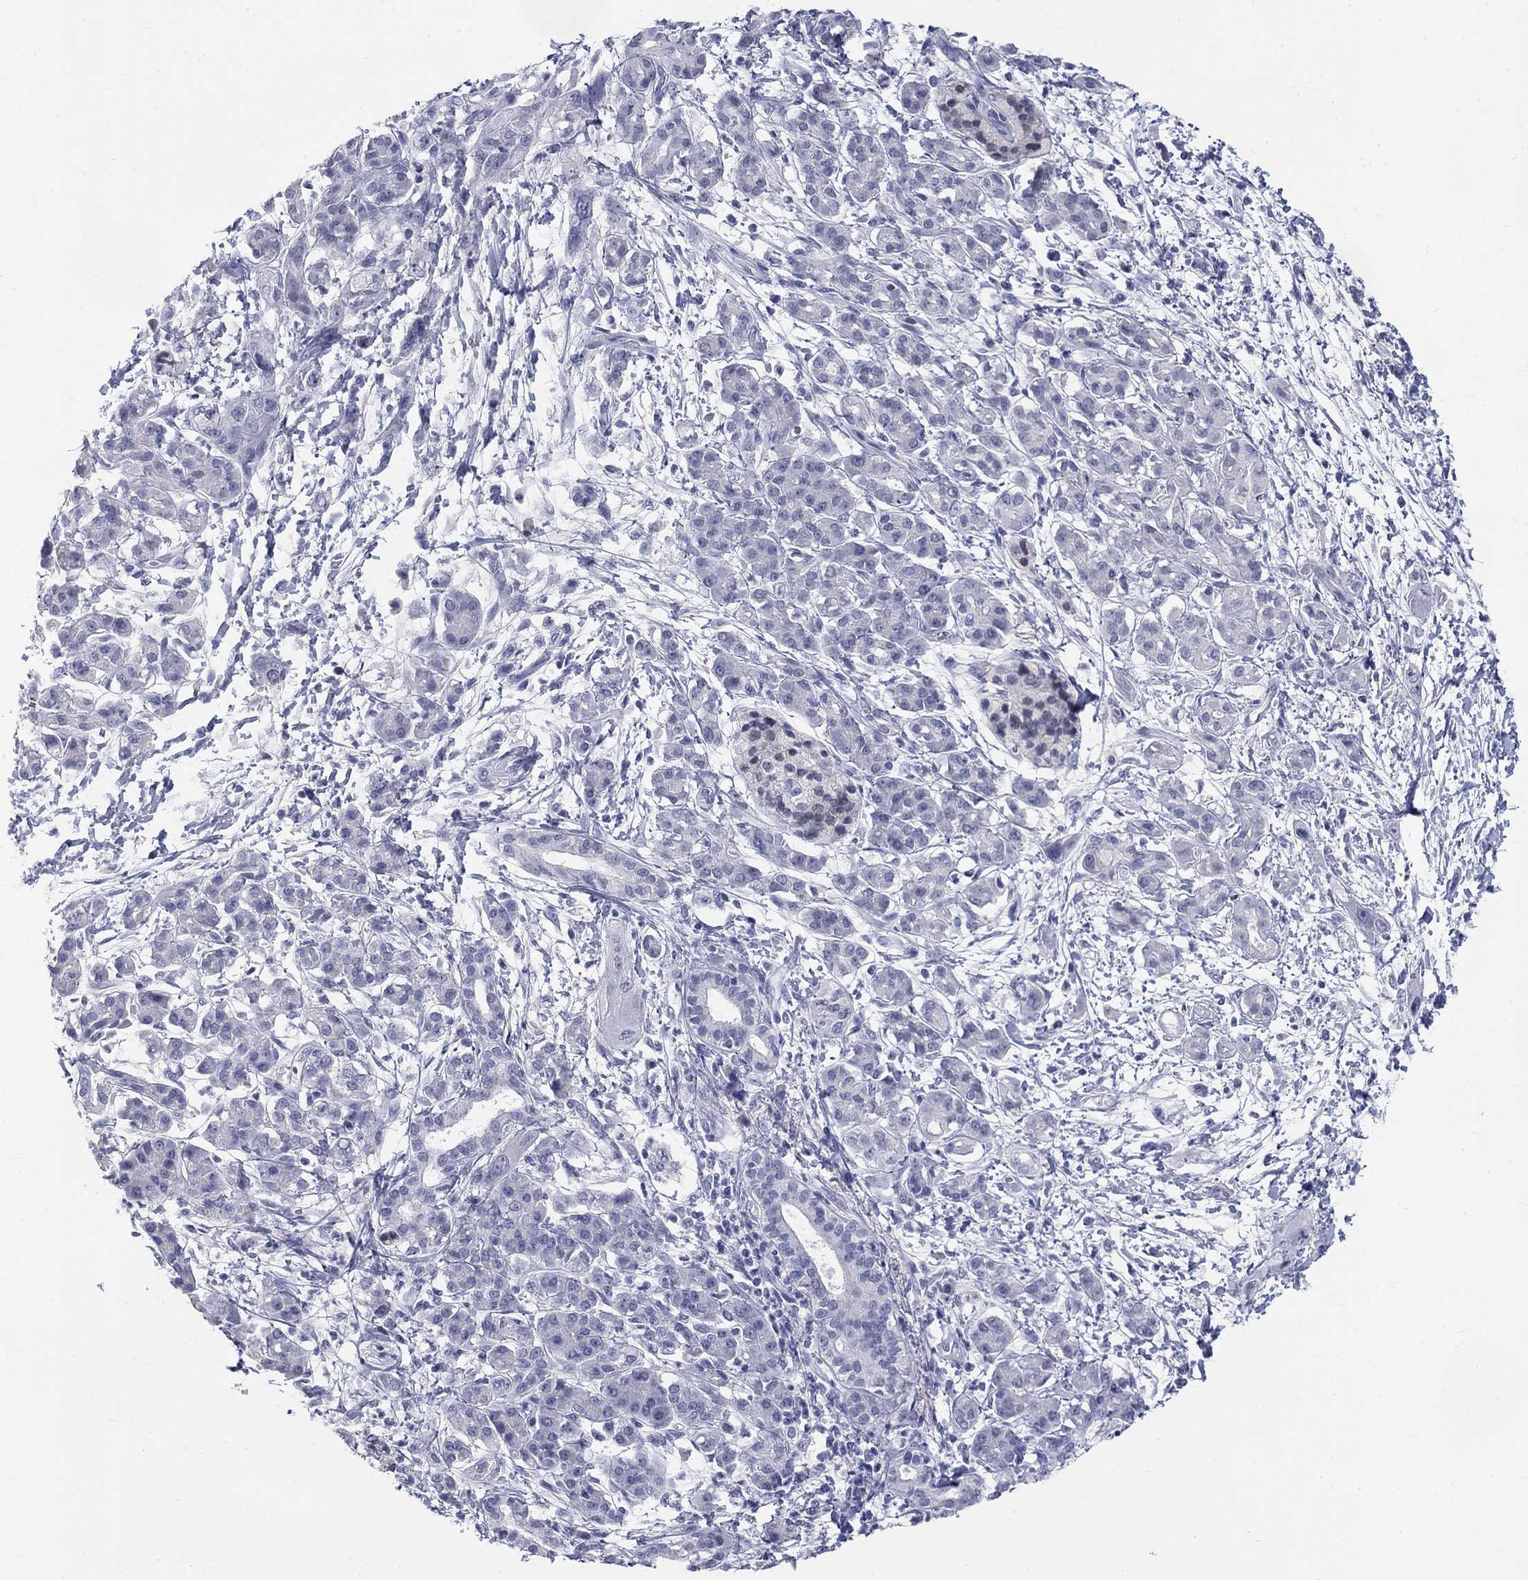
{"staining": {"intensity": "negative", "quantity": "none", "location": "none"}, "tissue": "pancreatic cancer", "cell_type": "Tumor cells", "image_type": "cancer", "snomed": [{"axis": "morphology", "description": "Adenocarcinoma, NOS"}, {"axis": "topography", "description": "Pancreas"}], "caption": "Immunohistochemistry (IHC) image of neoplastic tissue: human adenocarcinoma (pancreatic) stained with DAB (3,3'-diaminobenzidine) reveals no significant protein positivity in tumor cells. (DAB (3,3'-diaminobenzidine) immunohistochemistry with hematoxylin counter stain).", "gene": "ELAVL4", "patient": {"sex": "male", "age": 72}}